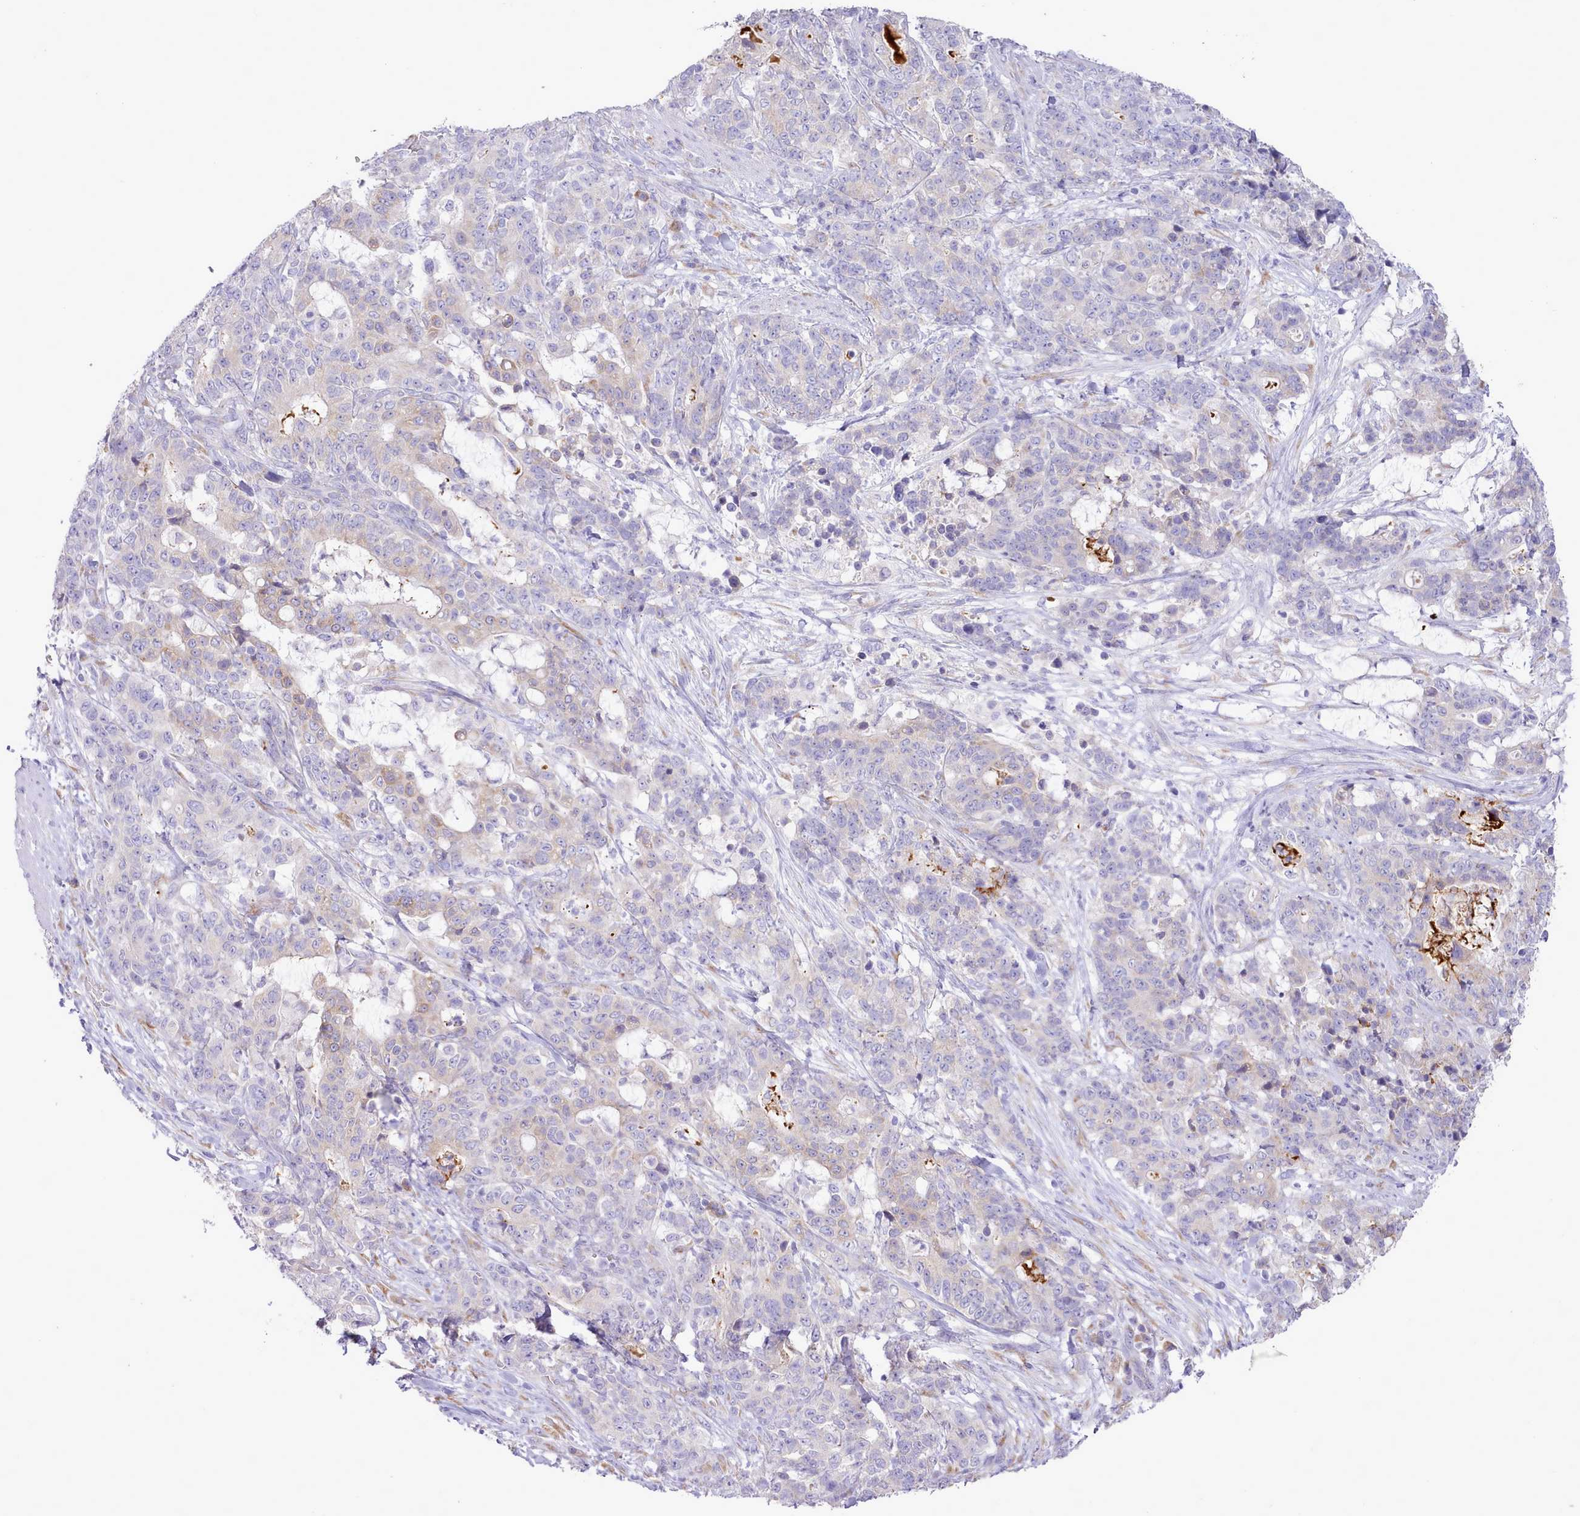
{"staining": {"intensity": "negative", "quantity": "none", "location": "none"}, "tissue": "stomach cancer", "cell_type": "Tumor cells", "image_type": "cancer", "snomed": [{"axis": "morphology", "description": "Normal tissue, NOS"}, {"axis": "morphology", "description": "Adenocarcinoma, NOS"}, {"axis": "topography", "description": "Stomach"}], "caption": "This is a micrograph of immunohistochemistry staining of stomach adenocarcinoma, which shows no positivity in tumor cells. (Stains: DAB immunohistochemistry with hematoxylin counter stain, Microscopy: brightfield microscopy at high magnification).", "gene": "CCL1", "patient": {"sex": "female", "age": 64}}